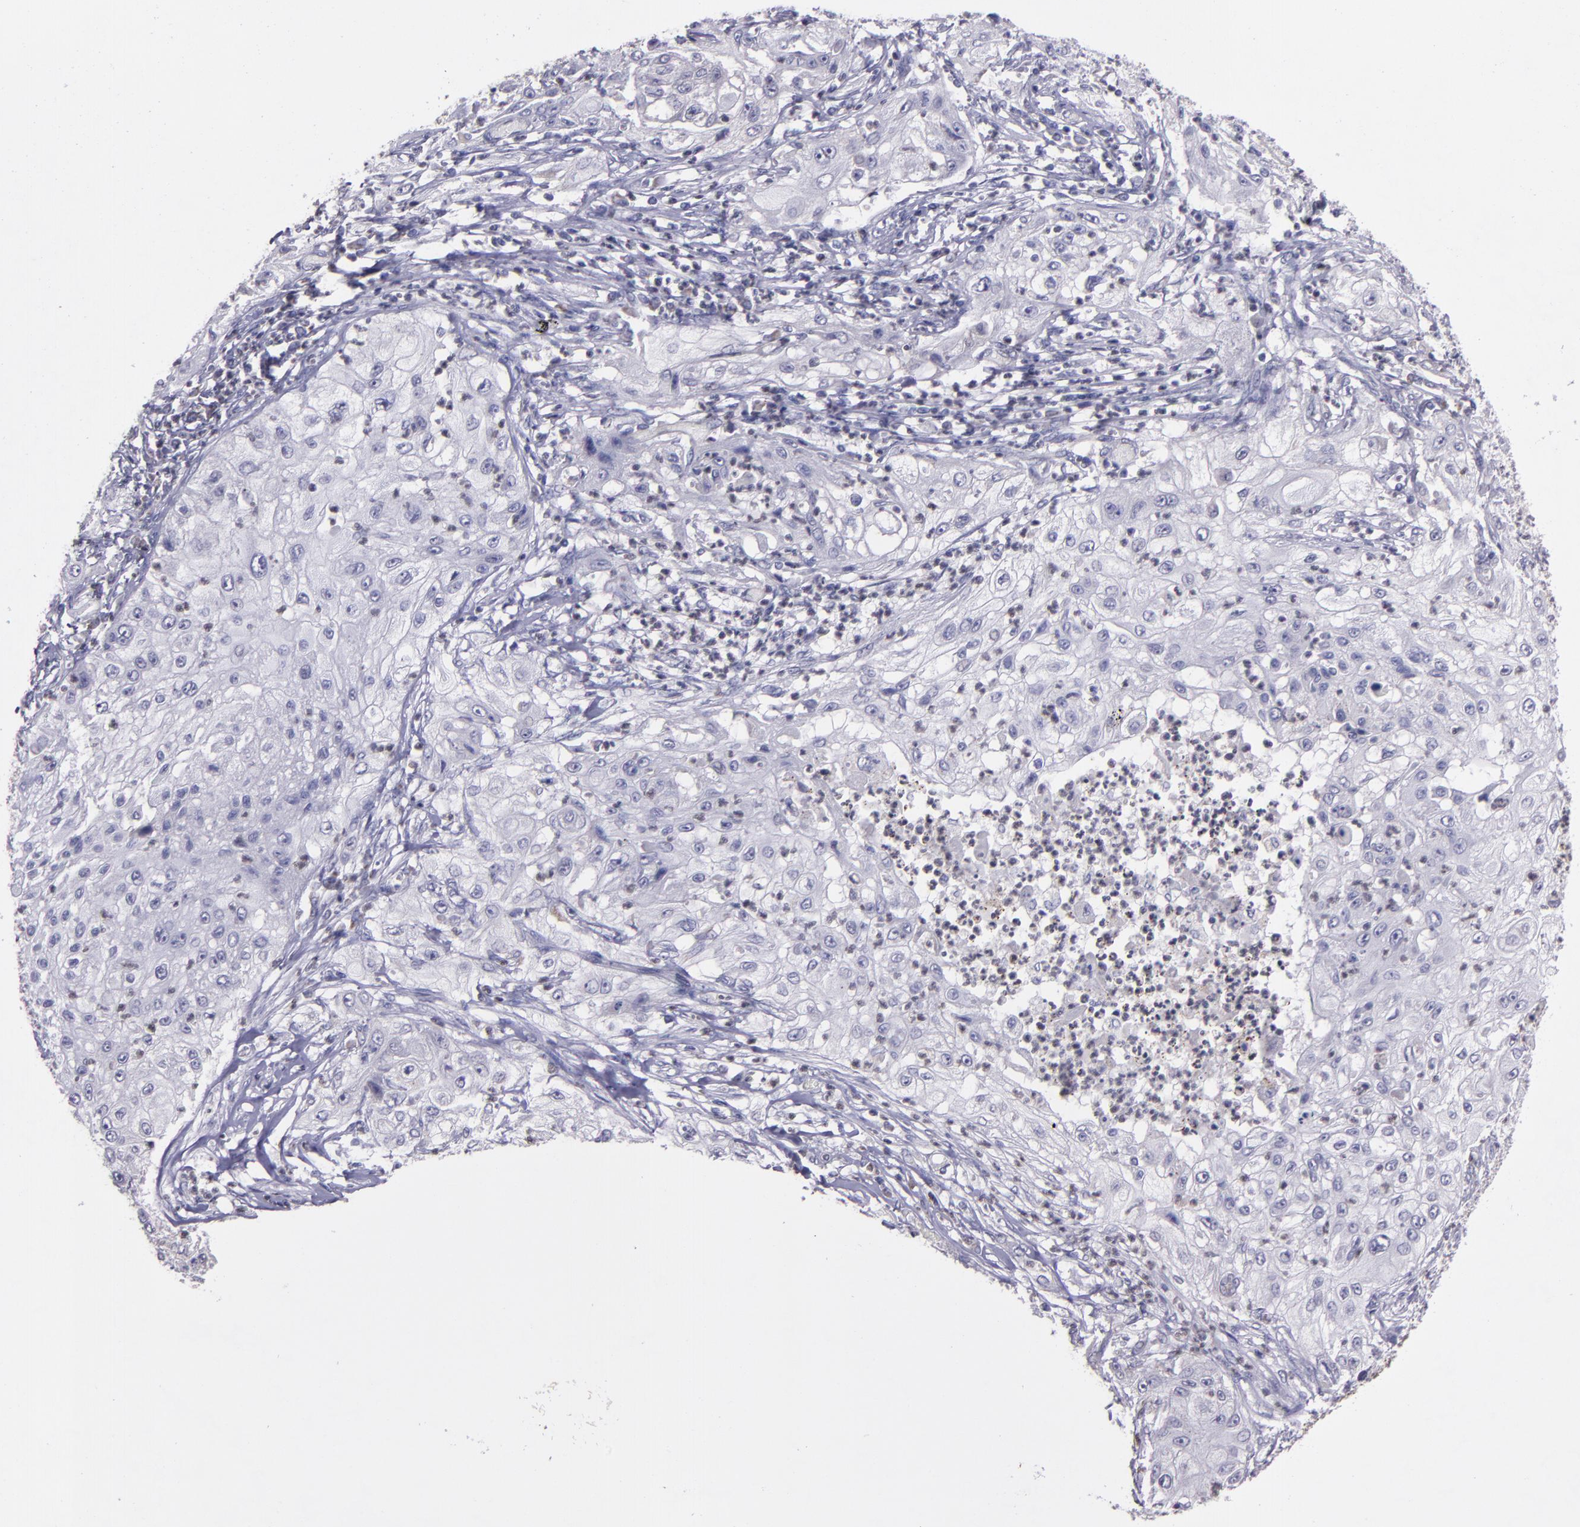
{"staining": {"intensity": "negative", "quantity": "none", "location": "none"}, "tissue": "lung cancer", "cell_type": "Tumor cells", "image_type": "cancer", "snomed": [{"axis": "morphology", "description": "Inflammation, NOS"}, {"axis": "morphology", "description": "Squamous cell carcinoma, NOS"}, {"axis": "topography", "description": "Lymph node"}, {"axis": "topography", "description": "Soft tissue"}, {"axis": "topography", "description": "Lung"}], "caption": "The IHC micrograph has no significant staining in tumor cells of lung cancer (squamous cell carcinoma) tissue.", "gene": "LONP1", "patient": {"sex": "male", "age": 66}}